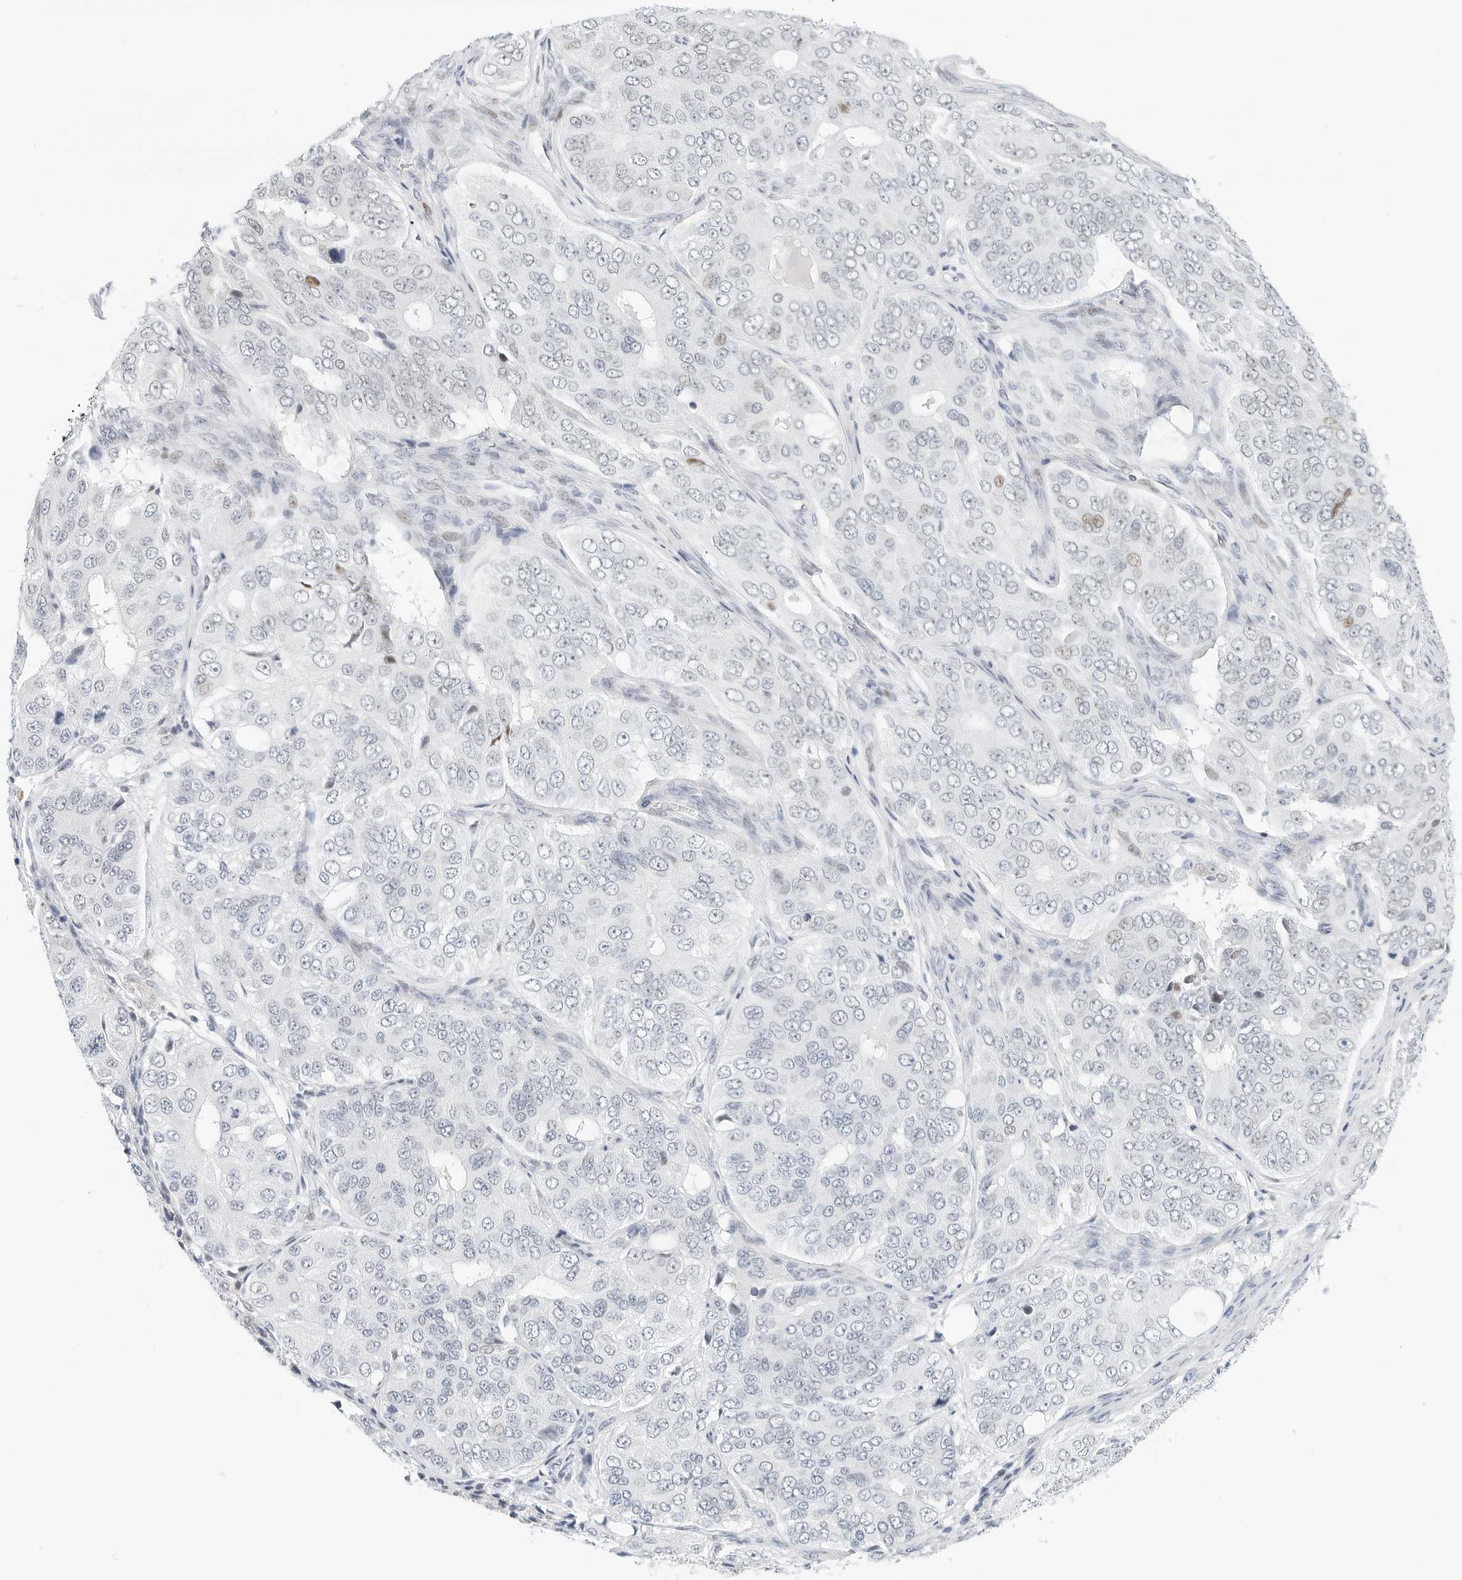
{"staining": {"intensity": "negative", "quantity": "none", "location": "none"}, "tissue": "ovarian cancer", "cell_type": "Tumor cells", "image_type": "cancer", "snomed": [{"axis": "morphology", "description": "Carcinoma, endometroid"}, {"axis": "topography", "description": "Ovary"}], "caption": "A high-resolution micrograph shows immunohistochemistry staining of endometroid carcinoma (ovarian), which shows no significant positivity in tumor cells.", "gene": "NTMT2", "patient": {"sex": "female", "age": 51}}